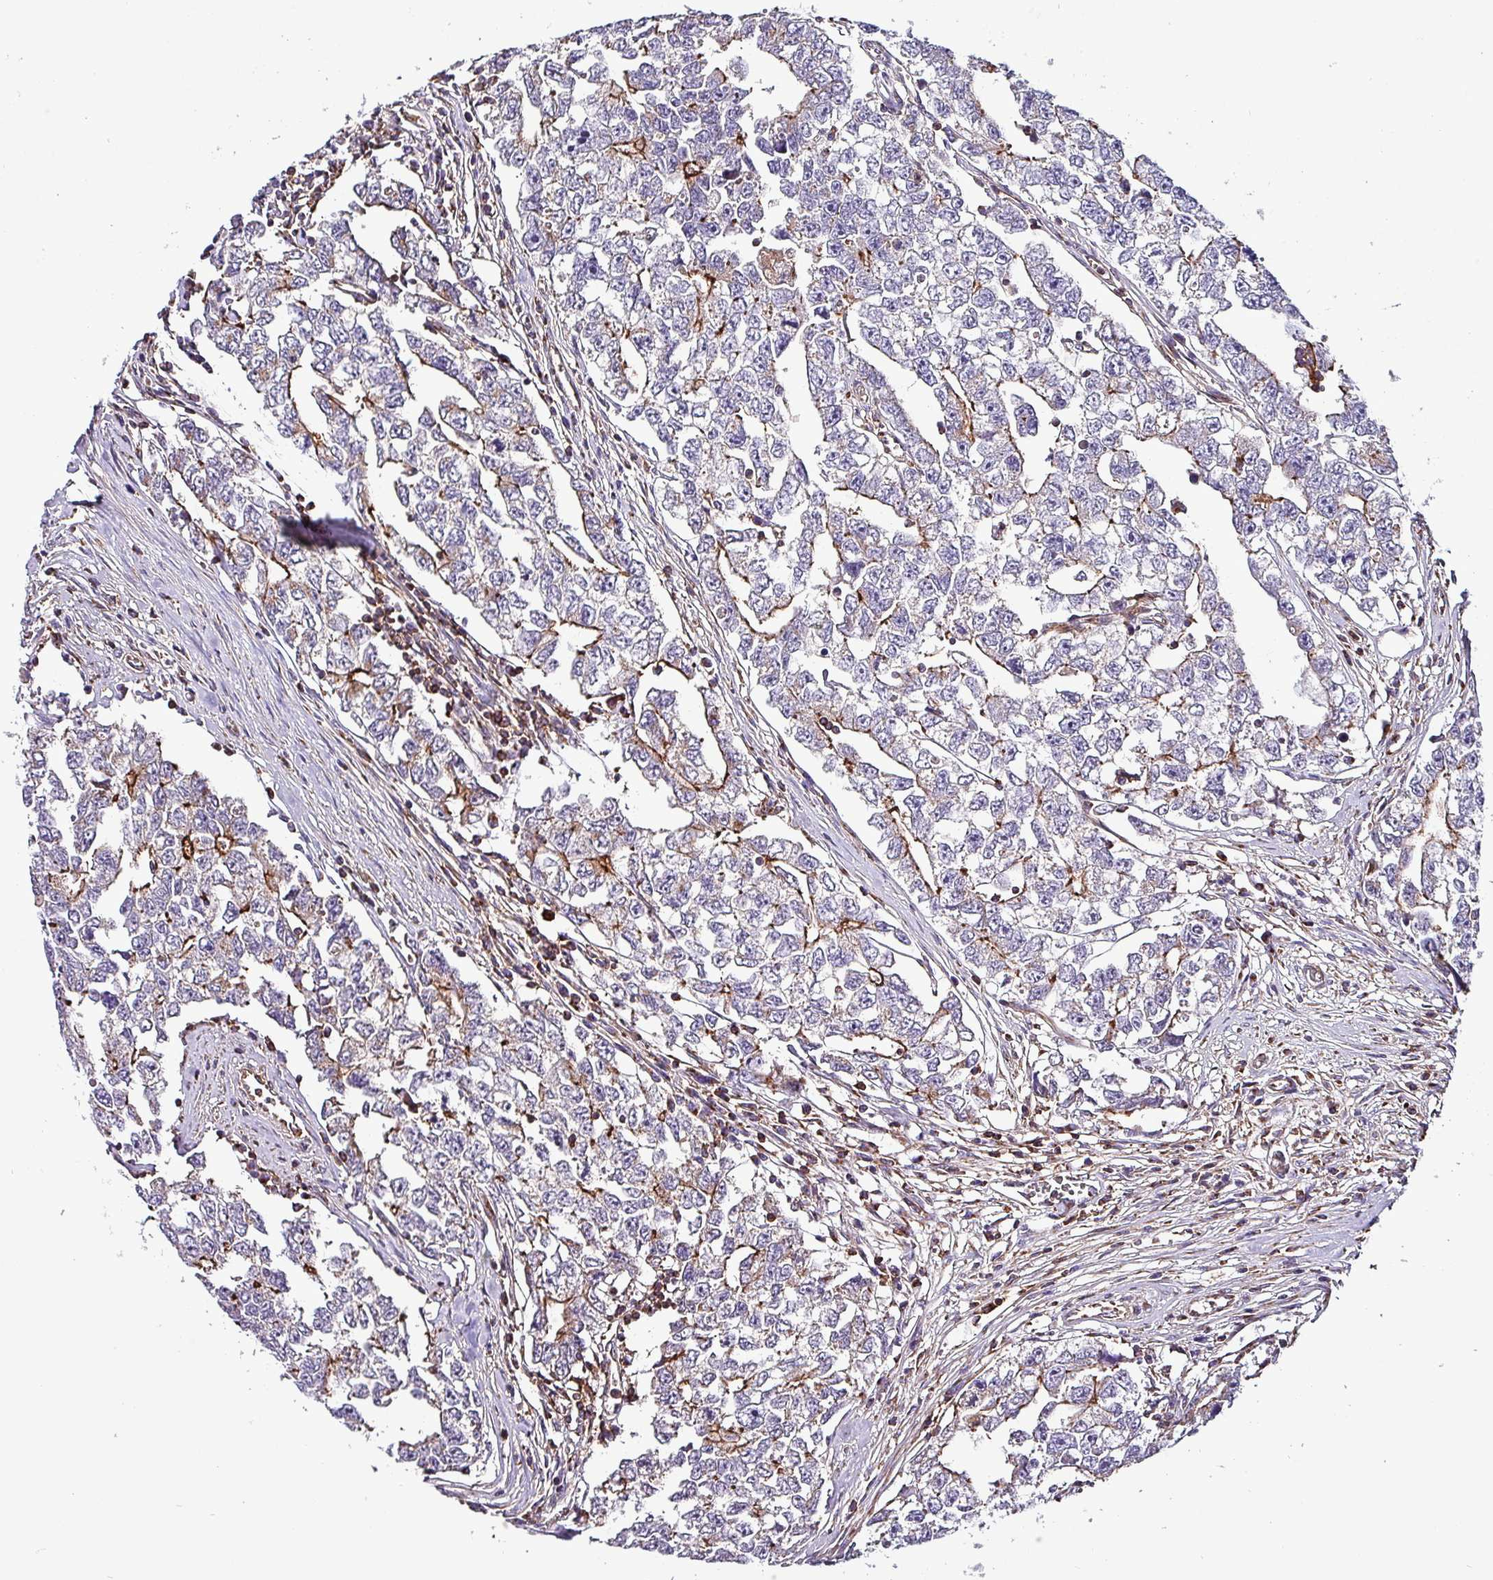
{"staining": {"intensity": "moderate", "quantity": "<25%", "location": "cytoplasmic/membranous"}, "tissue": "testis cancer", "cell_type": "Tumor cells", "image_type": "cancer", "snomed": [{"axis": "morphology", "description": "Carcinoma, Embryonal, NOS"}, {"axis": "topography", "description": "Testis"}], "caption": "A high-resolution photomicrograph shows IHC staining of testis cancer (embryonal carcinoma), which exhibits moderate cytoplasmic/membranous positivity in approximately <25% of tumor cells. (Stains: DAB in brown, nuclei in blue, Microscopy: brightfield microscopy at high magnification).", "gene": "VAMP4", "patient": {"sex": "male", "age": 22}}